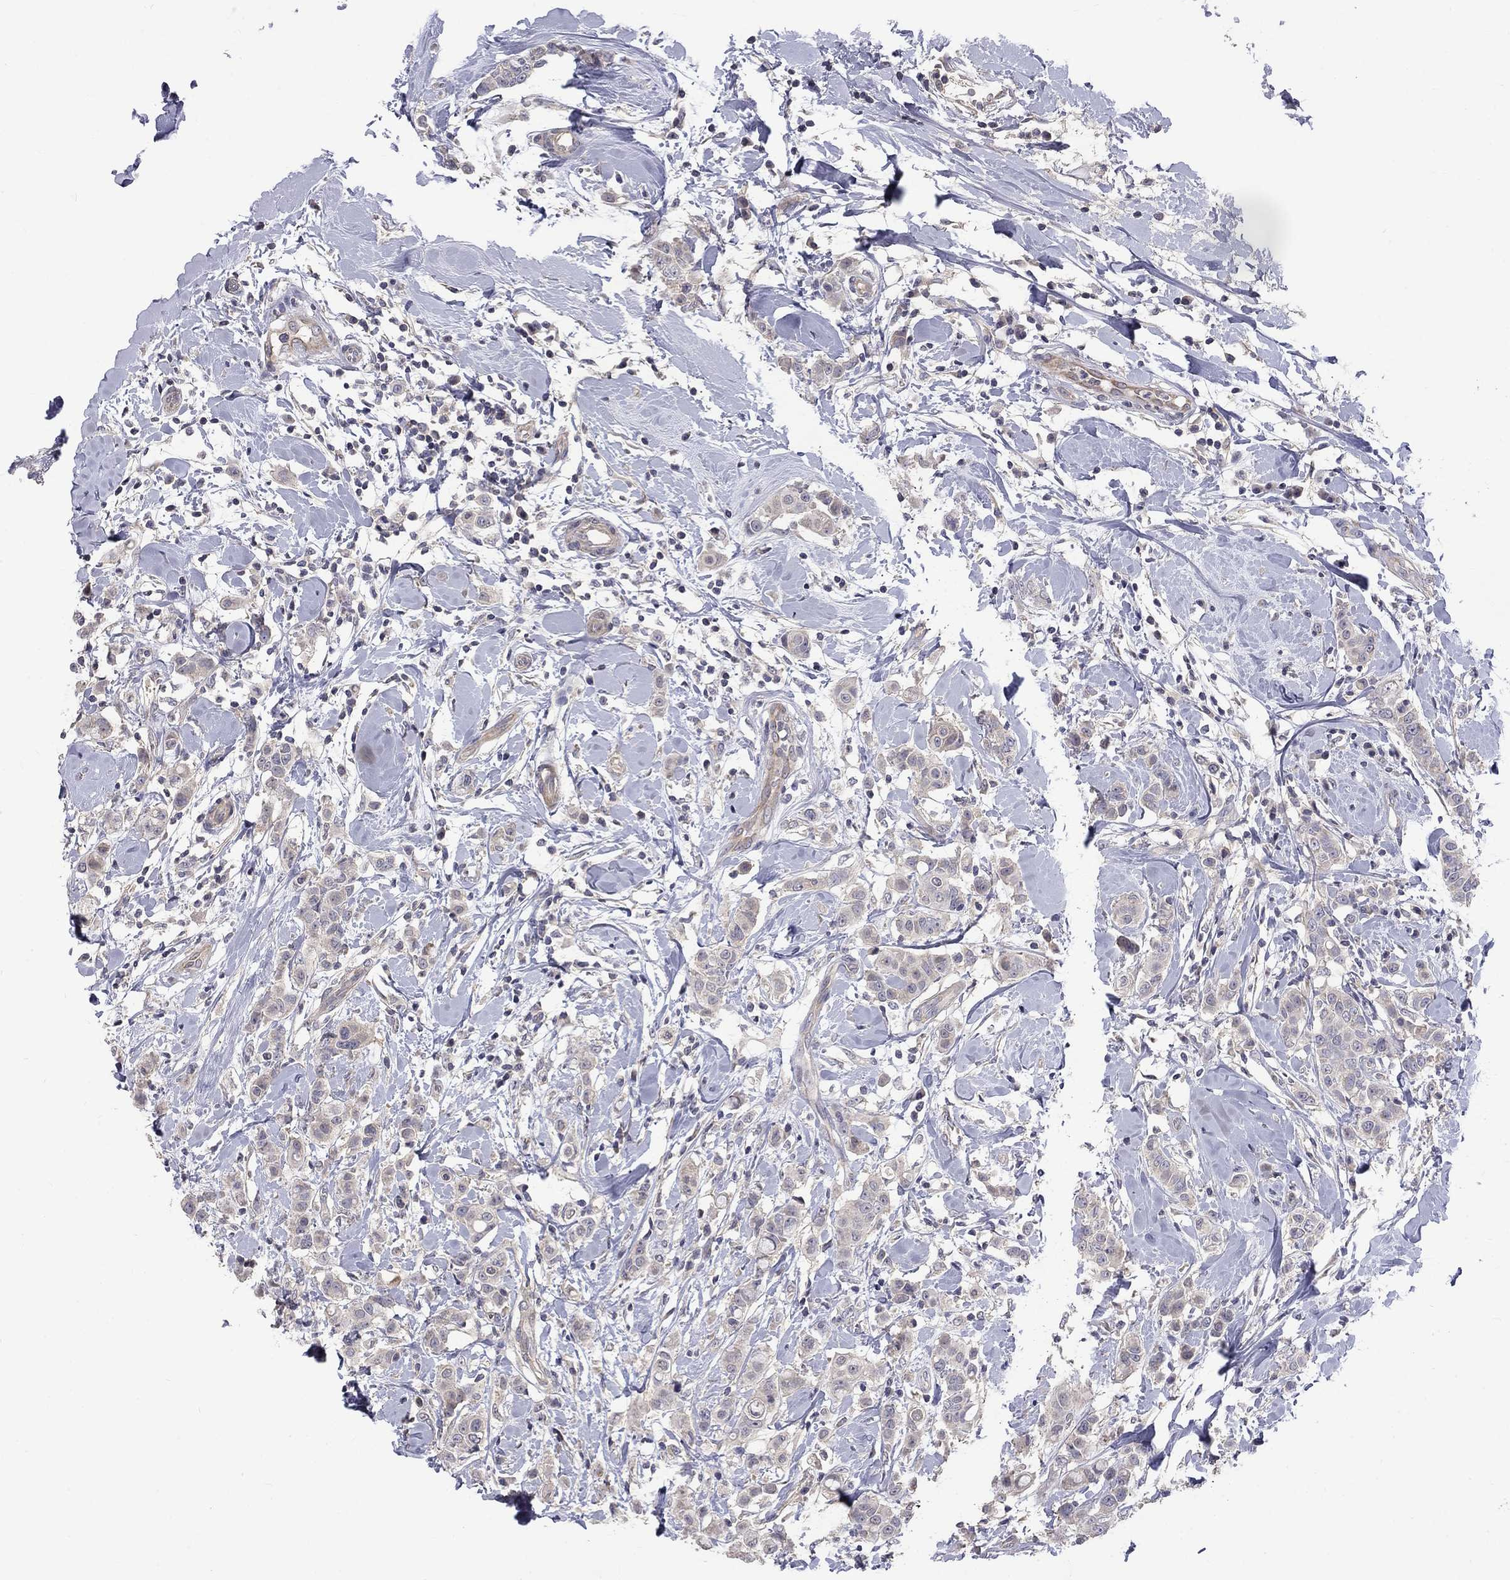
{"staining": {"intensity": "weak", "quantity": "<25%", "location": "cytoplasmic/membranous"}, "tissue": "breast cancer", "cell_type": "Tumor cells", "image_type": "cancer", "snomed": [{"axis": "morphology", "description": "Duct carcinoma"}, {"axis": "topography", "description": "Breast"}], "caption": "IHC image of neoplastic tissue: human invasive ductal carcinoma (breast) stained with DAB (3,3'-diaminobenzidine) shows no significant protein expression in tumor cells.", "gene": "SLC39A14", "patient": {"sex": "female", "age": 27}}